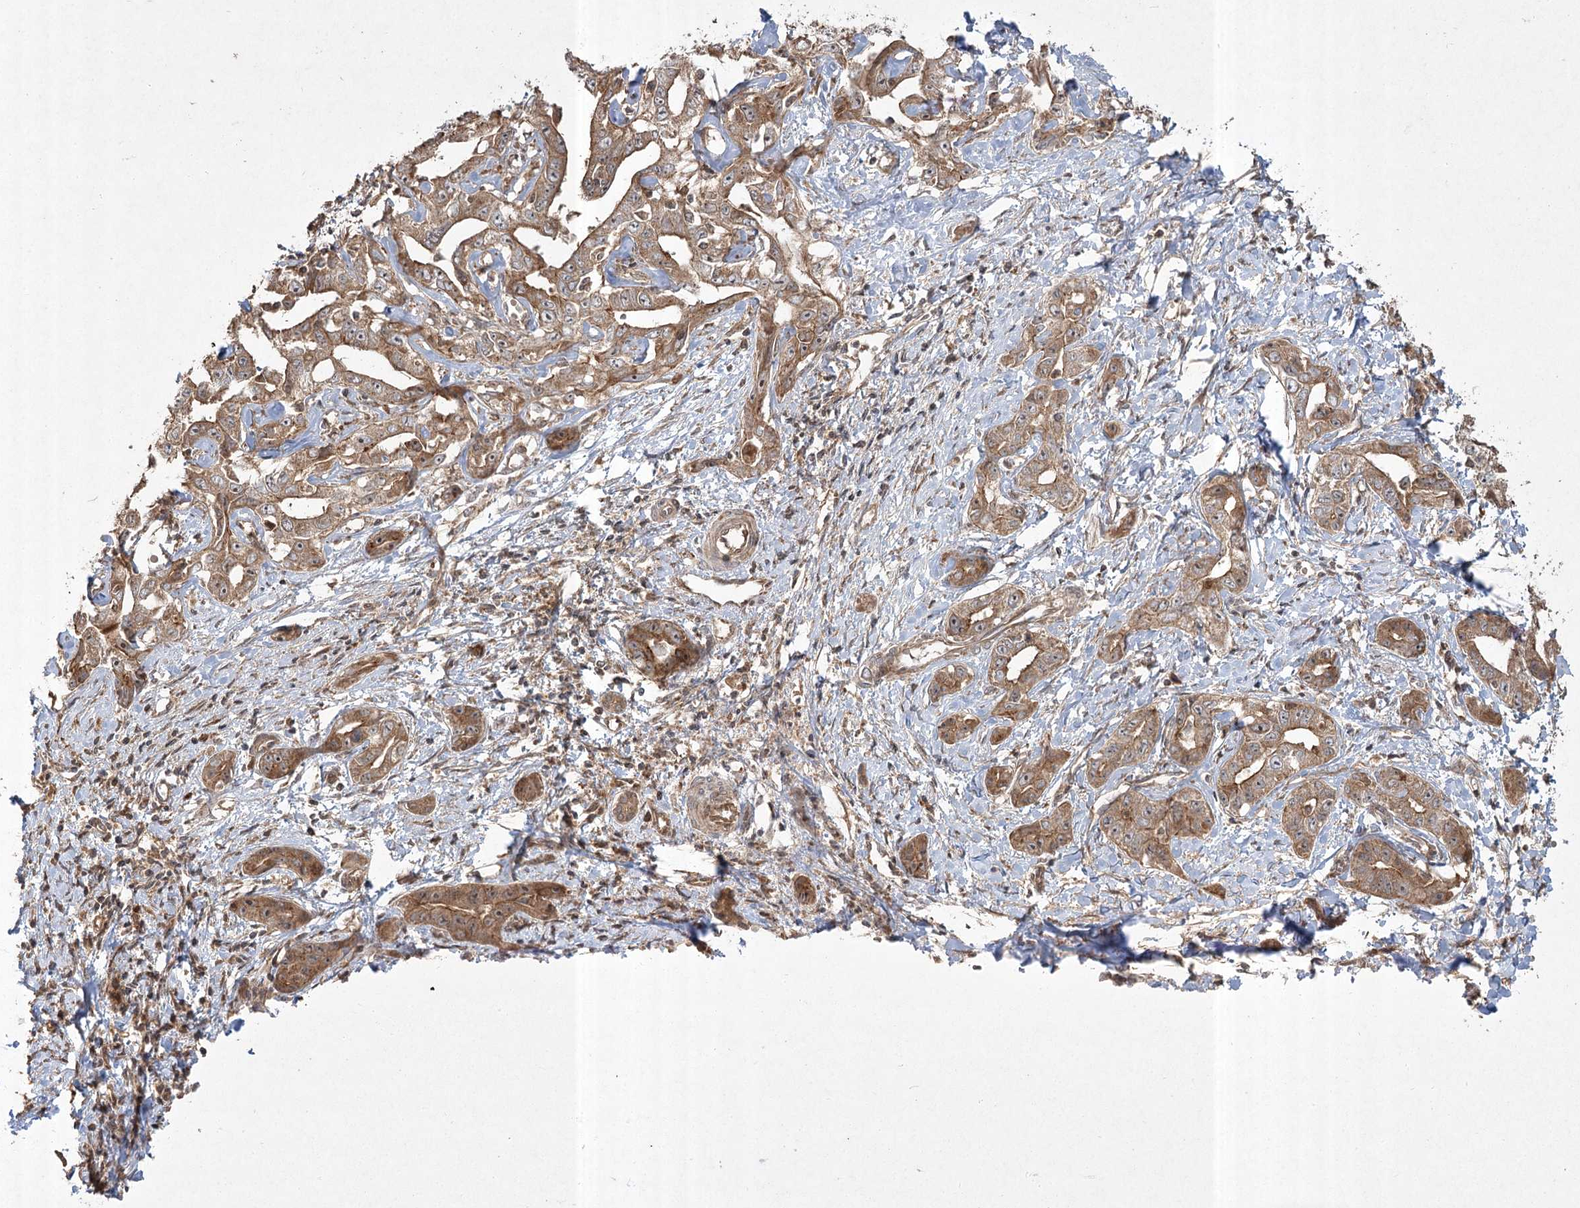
{"staining": {"intensity": "moderate", "quantity": ">75%", "location": "cytoplasmic/membranous,nuclear"}, "tissue": "liver cancer", "cell_type": "Tumor cells", "image_type": "cancer", "snomed": [{"axis": "morphology", "description": "Cholangiocarcinoma"}, {"axis": "topography", "description": "Liver"}], "caption": "Liver cancer stained with immunohistochemistry displays moderate cytoplasmic/membranous and nuclear staining in about >75% of tumor cells.", "gene": "CPLANE1", "patient": {"sex": "male", "age": 59}}